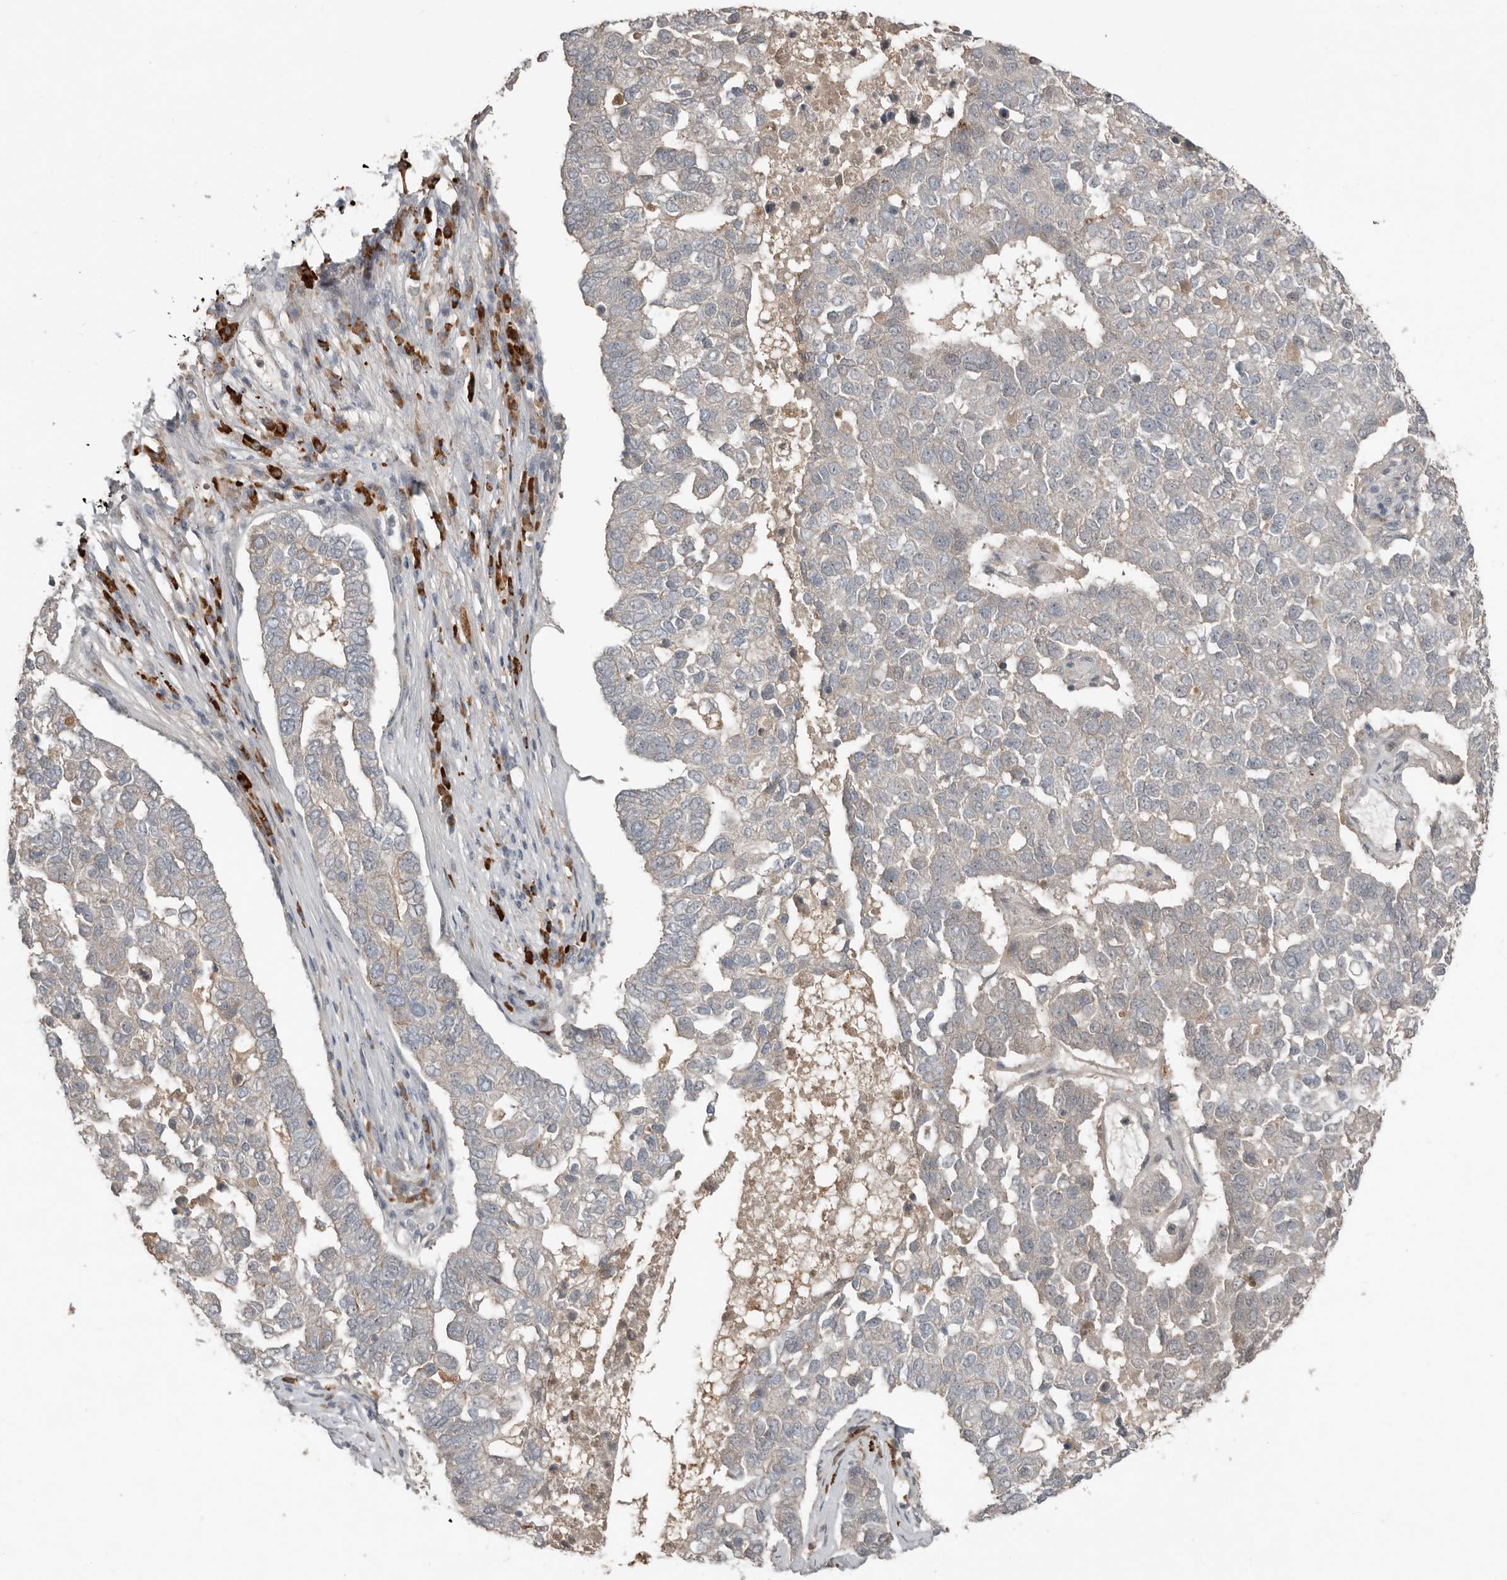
{"staining": {"intensity": "negative", "quantity": "none", "location": "none"}, "tissue": "pancreatic cancer", "cell_type": "Tumor cells", "image_type": "cancer", "snomed": [{"axis": "morphology", "description": "Adenocarcinoma, NOS"}, {"axis": "topography", "description": "Pancreas"}], "caption": "Immunohistochemistry image of pancreatic cancer stained for a protein (brown), which demonstrates no staining in tumor cells. (DAB IHC visualized using brightfield microscopy, high magnification).", "gene": "TEAD3", "patient": {"sex": "female", "age": 61}}